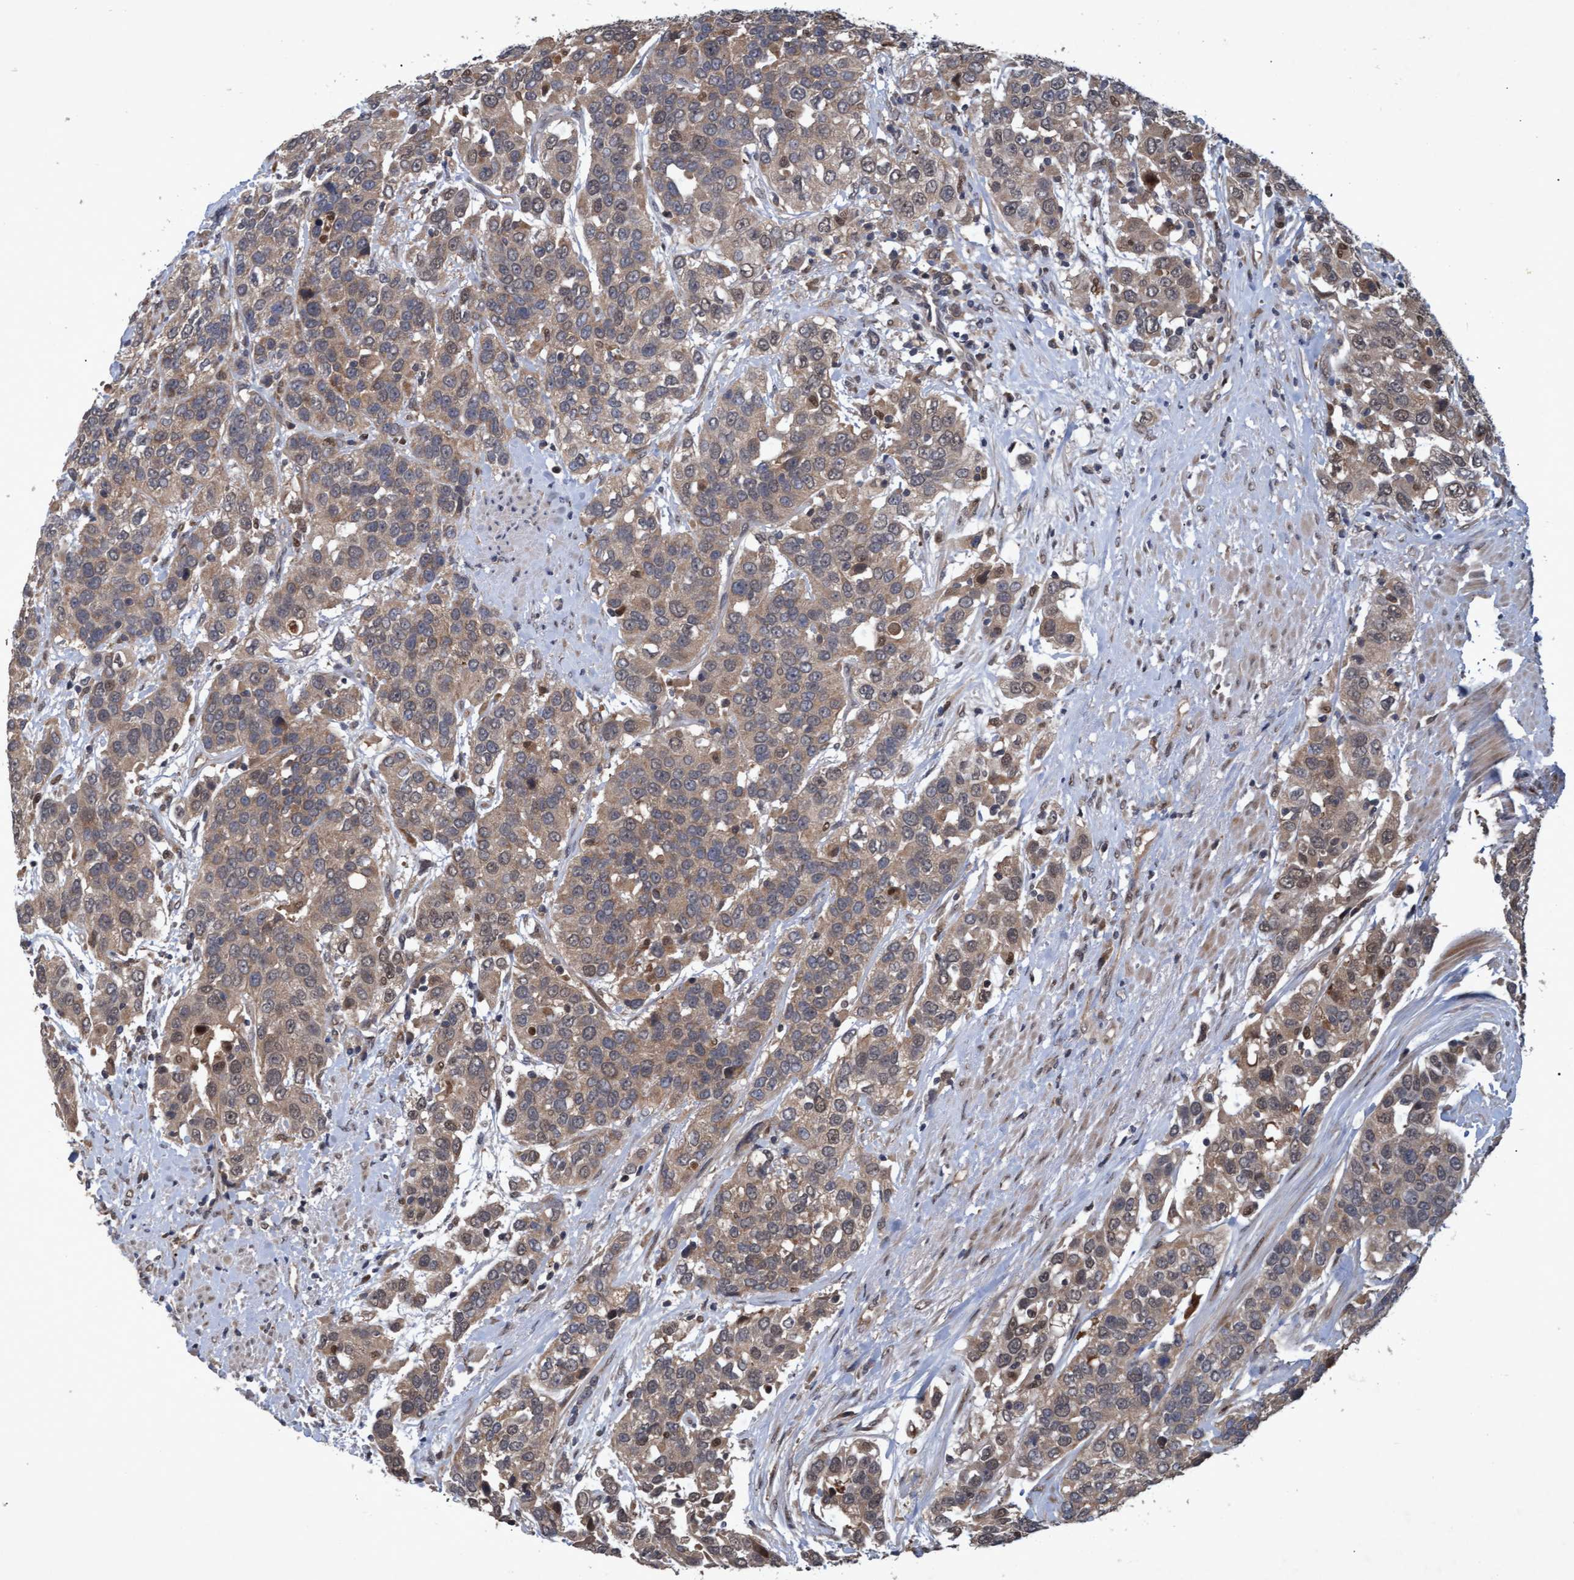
{"staining": {"intensity": "moderate", "quantity": ">75%", "location": "cytoplasmic/membranous"}, "tissue": "urothelial cancer", "cell_type": "Tumor cells", "image_type": "cancer", "snomed": [{"axis": "morphology", "description": "Urothelial carcinoma, High grade"}, {"axis": "topography", "description": "Urinary bladder"}], "caption": "Tumor cells demonstrate moderate cytoplasmic/membranous expression in approximately >75% of cells in urothelial cancer.", "gene": "PSMB6", "patient": {"sex": "female", "age": 80}}